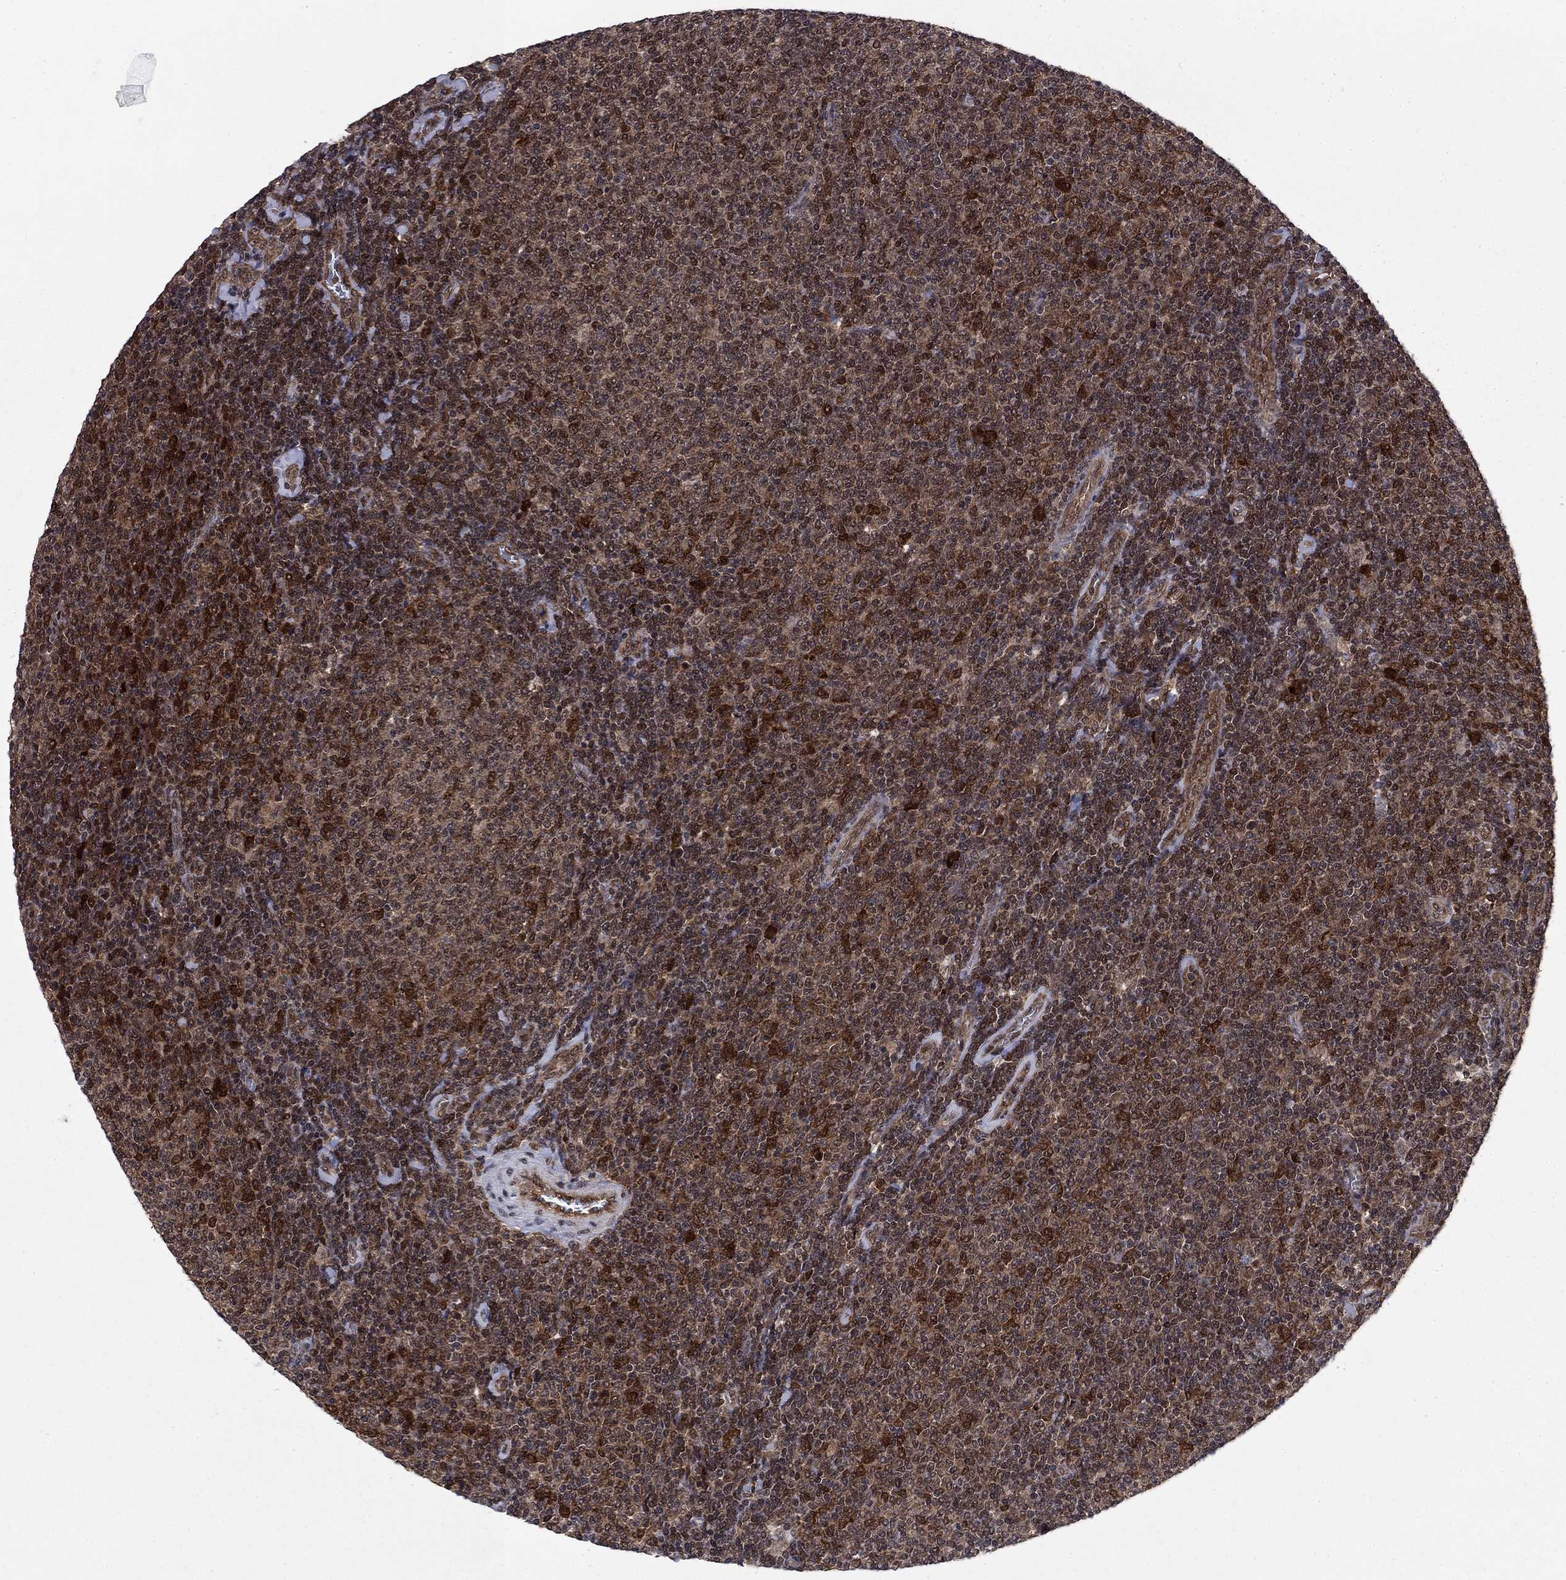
{"staining": {"intensity": "moderate", "quantity": ">75%", "location": "cytoplasmic/membranous,nuclear"}, "tissue": "lymphoma", "cell_type": "Tumor cells", "image_type": "cancer", "snomed": [{"axis": "morphology", "description": "Malignant lymphoma, non-Hodgkin's type, Low grade"}, {"axis": "topography", "description": "Lymph node"}], "caption": "Immunohistochemical staining of human malignant lymphoma, non-Hodgkin's type (low-grade) reveals medium levels of moderate cytoplasmic/membranous and nuclear protein expression in approximately >75% of tumor cells.", "gene": "DNAJA1", "patient": {"sex": "male", "age": 52}}